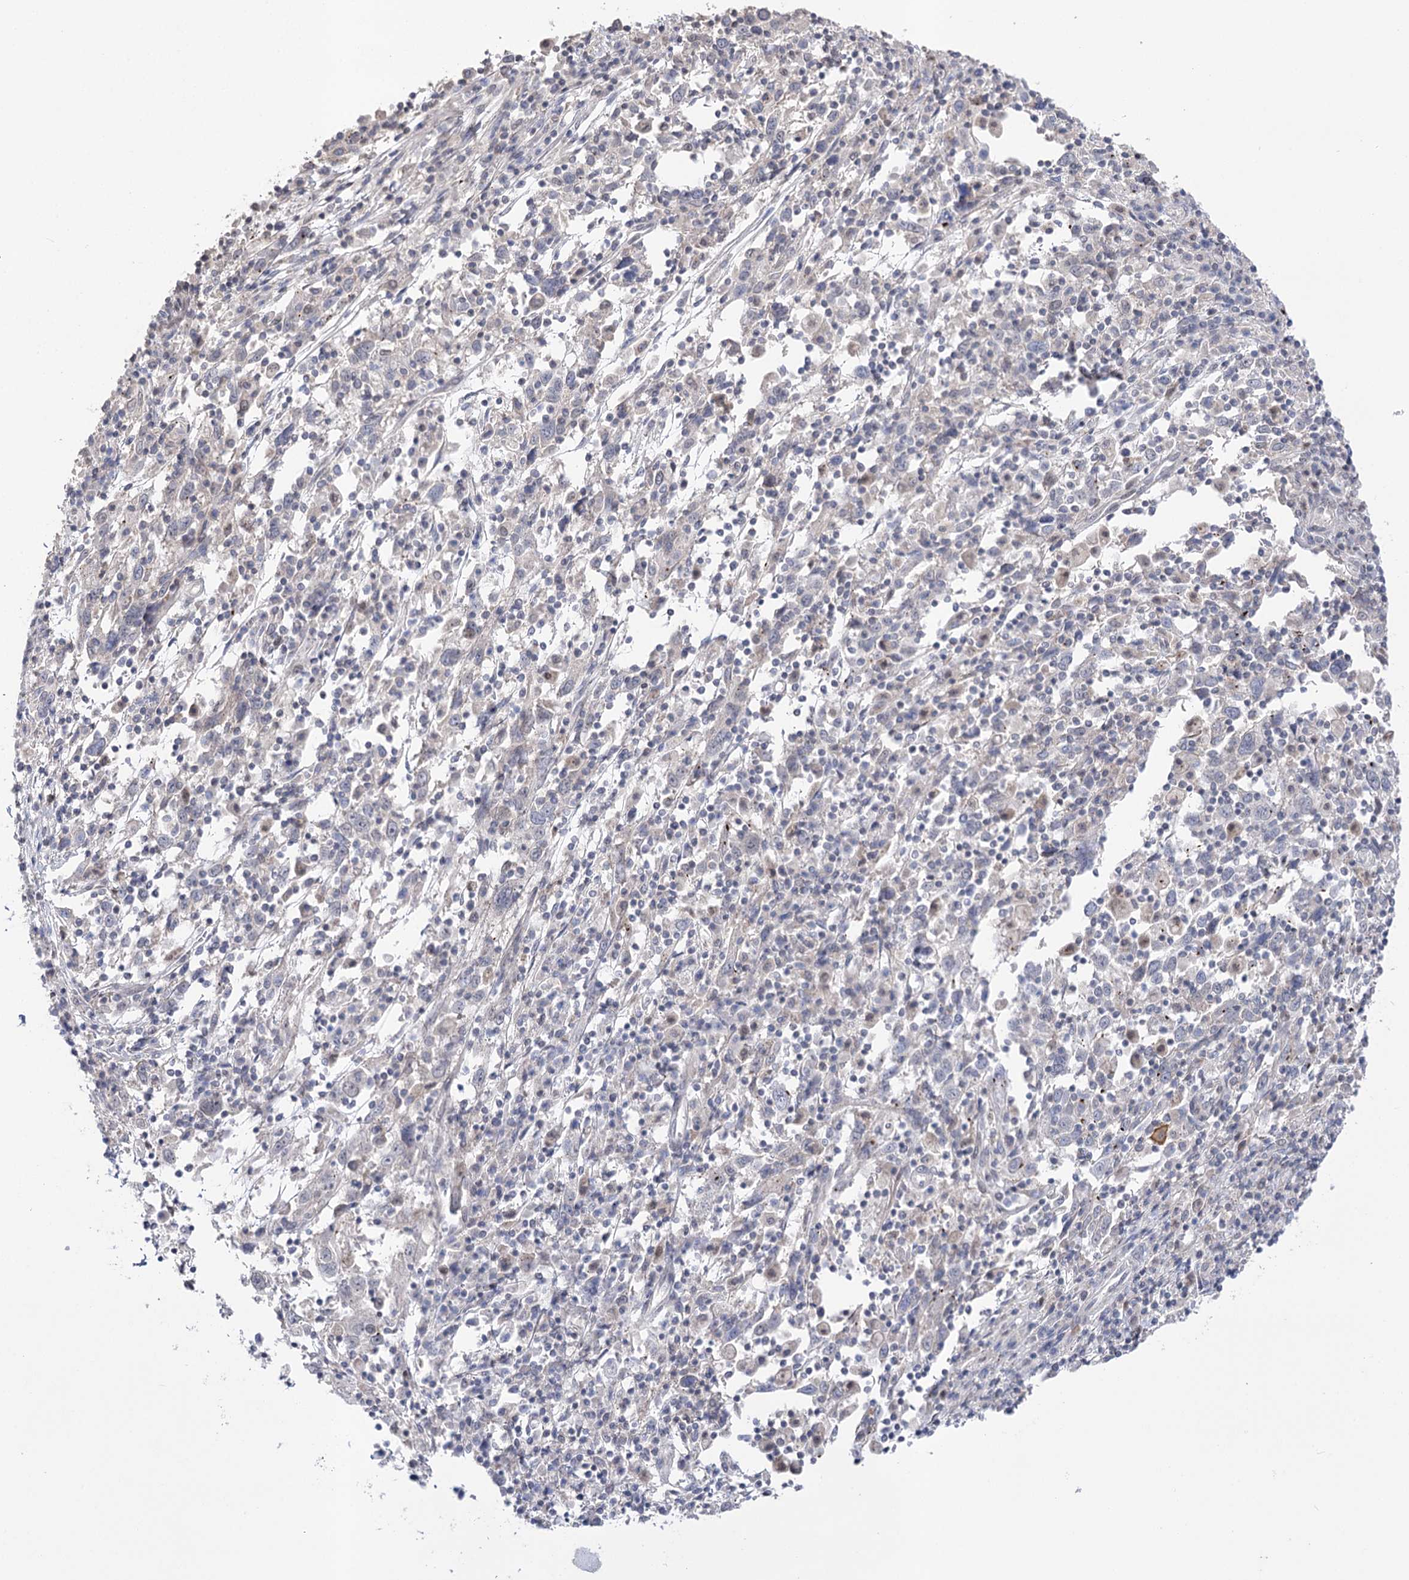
{"staining": {"intensity": "negative", "quantity": "none", "location": "none"}, "tissue": "cervical cancer", "cell_type": "Tumor cells", "image_type": "cancer", "snomed": [{"axis": "morphology", "description": "Squamous cell carcinoma, NOS"}, {"axis": "topography", "description": "Cervix"}], "caption": "The micrograph displays no staining of tumor cells in cervical cancer (squamous cell carcinoma).", "gene": "ATP10B", "patient": {"sex": "female", "age": 46}}